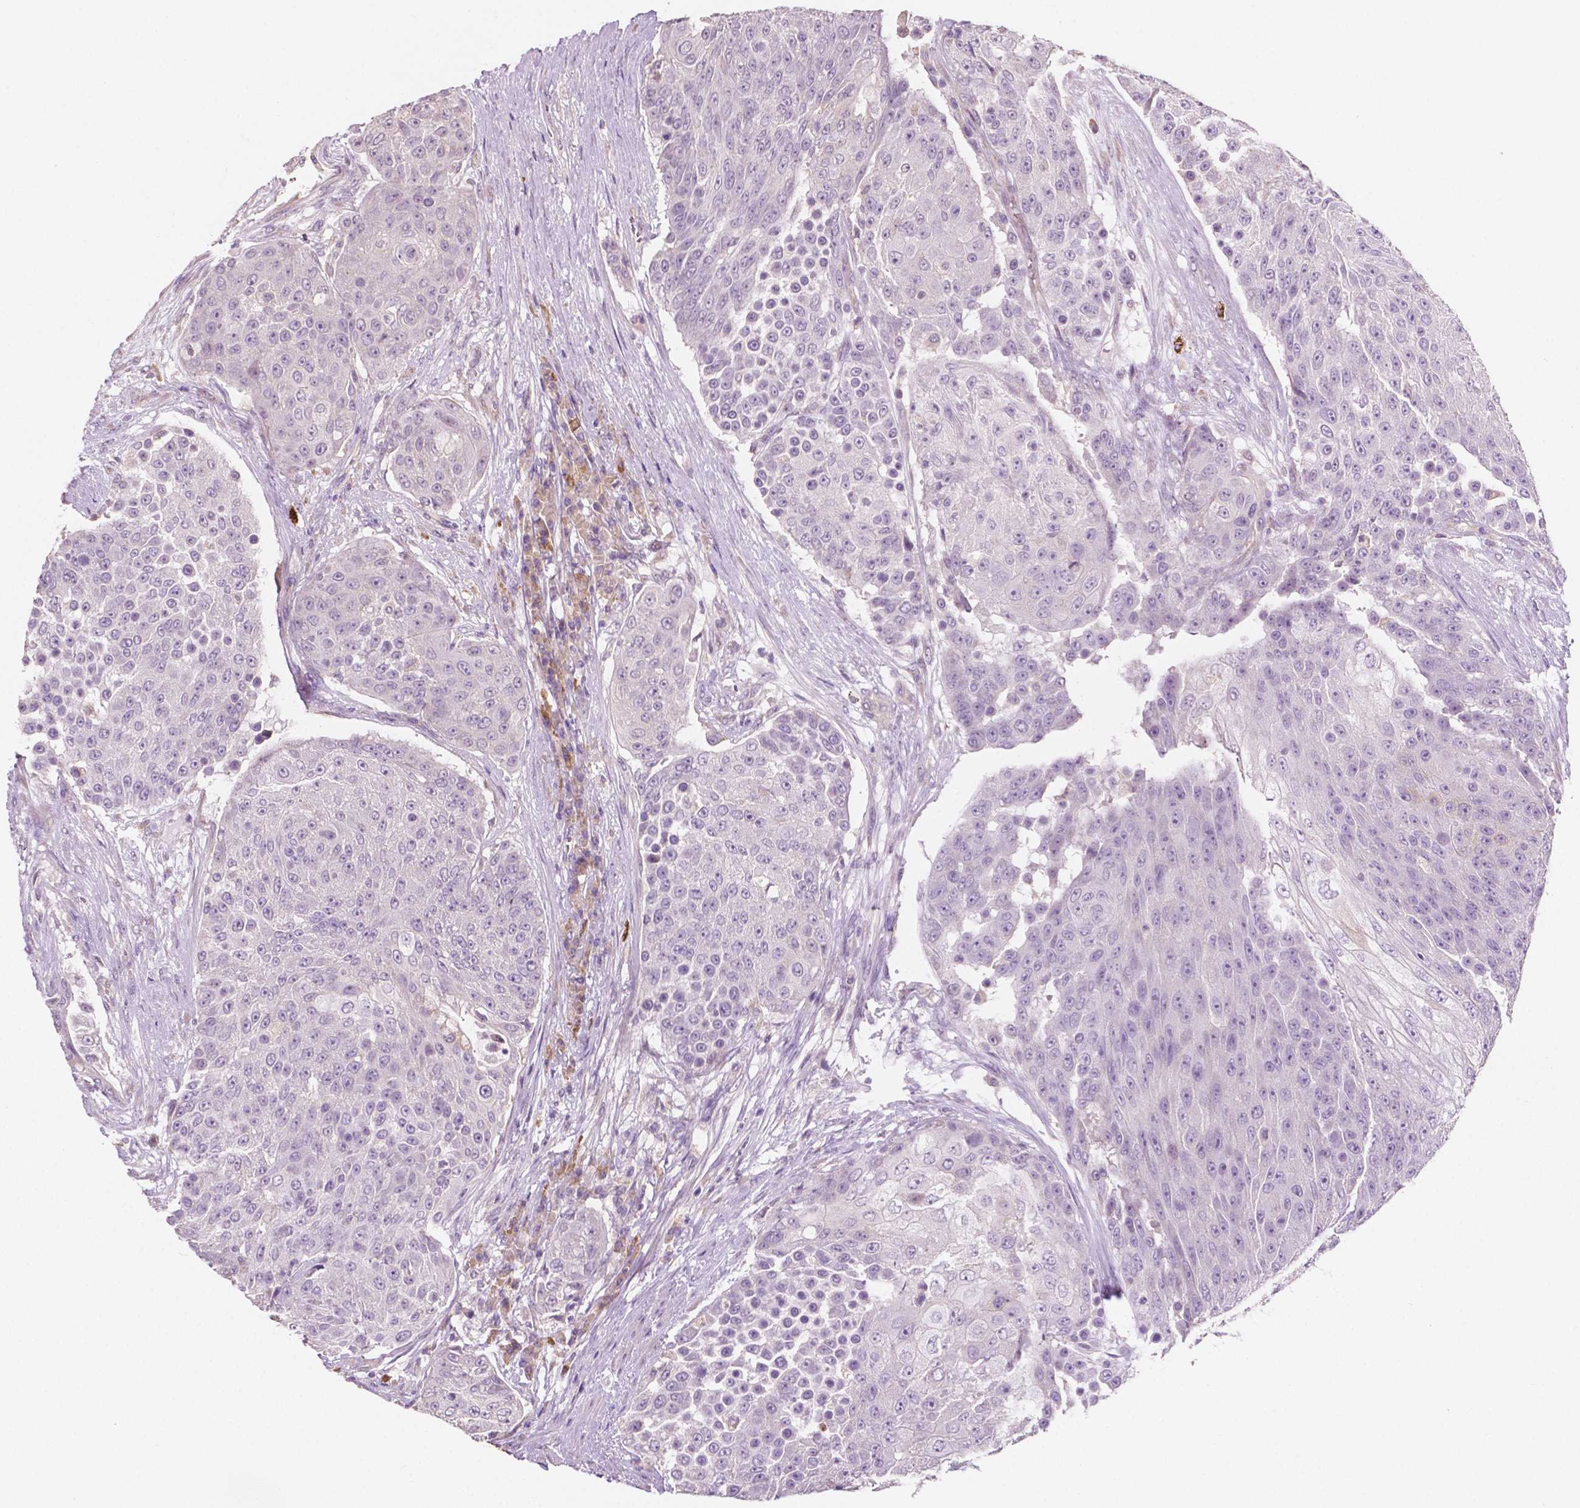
{"staining": {"intensity": "negative", "quantity": "none", "location": "none"}, "tissue": "urothelial cancer", "cell_type": "Tumor cells", "image_type": "cancer", "snomed": [{"axis": "morphology", "description": "Urothelial carcinoma, High grade"}, {"axis": "topography", "description": "Urinary bladder"}], "caption": "Immunohistochemistry (IHC) image of human urothelial cancer stained for a protein (brown), which demonstrates no expression in tumor cells. (DAB (3,3'-diaminobenzidine) immunohistochemistry (IHC), high magnification).", "gene": "LRP1B", "patient": {"sex": "female", "age": 63}}